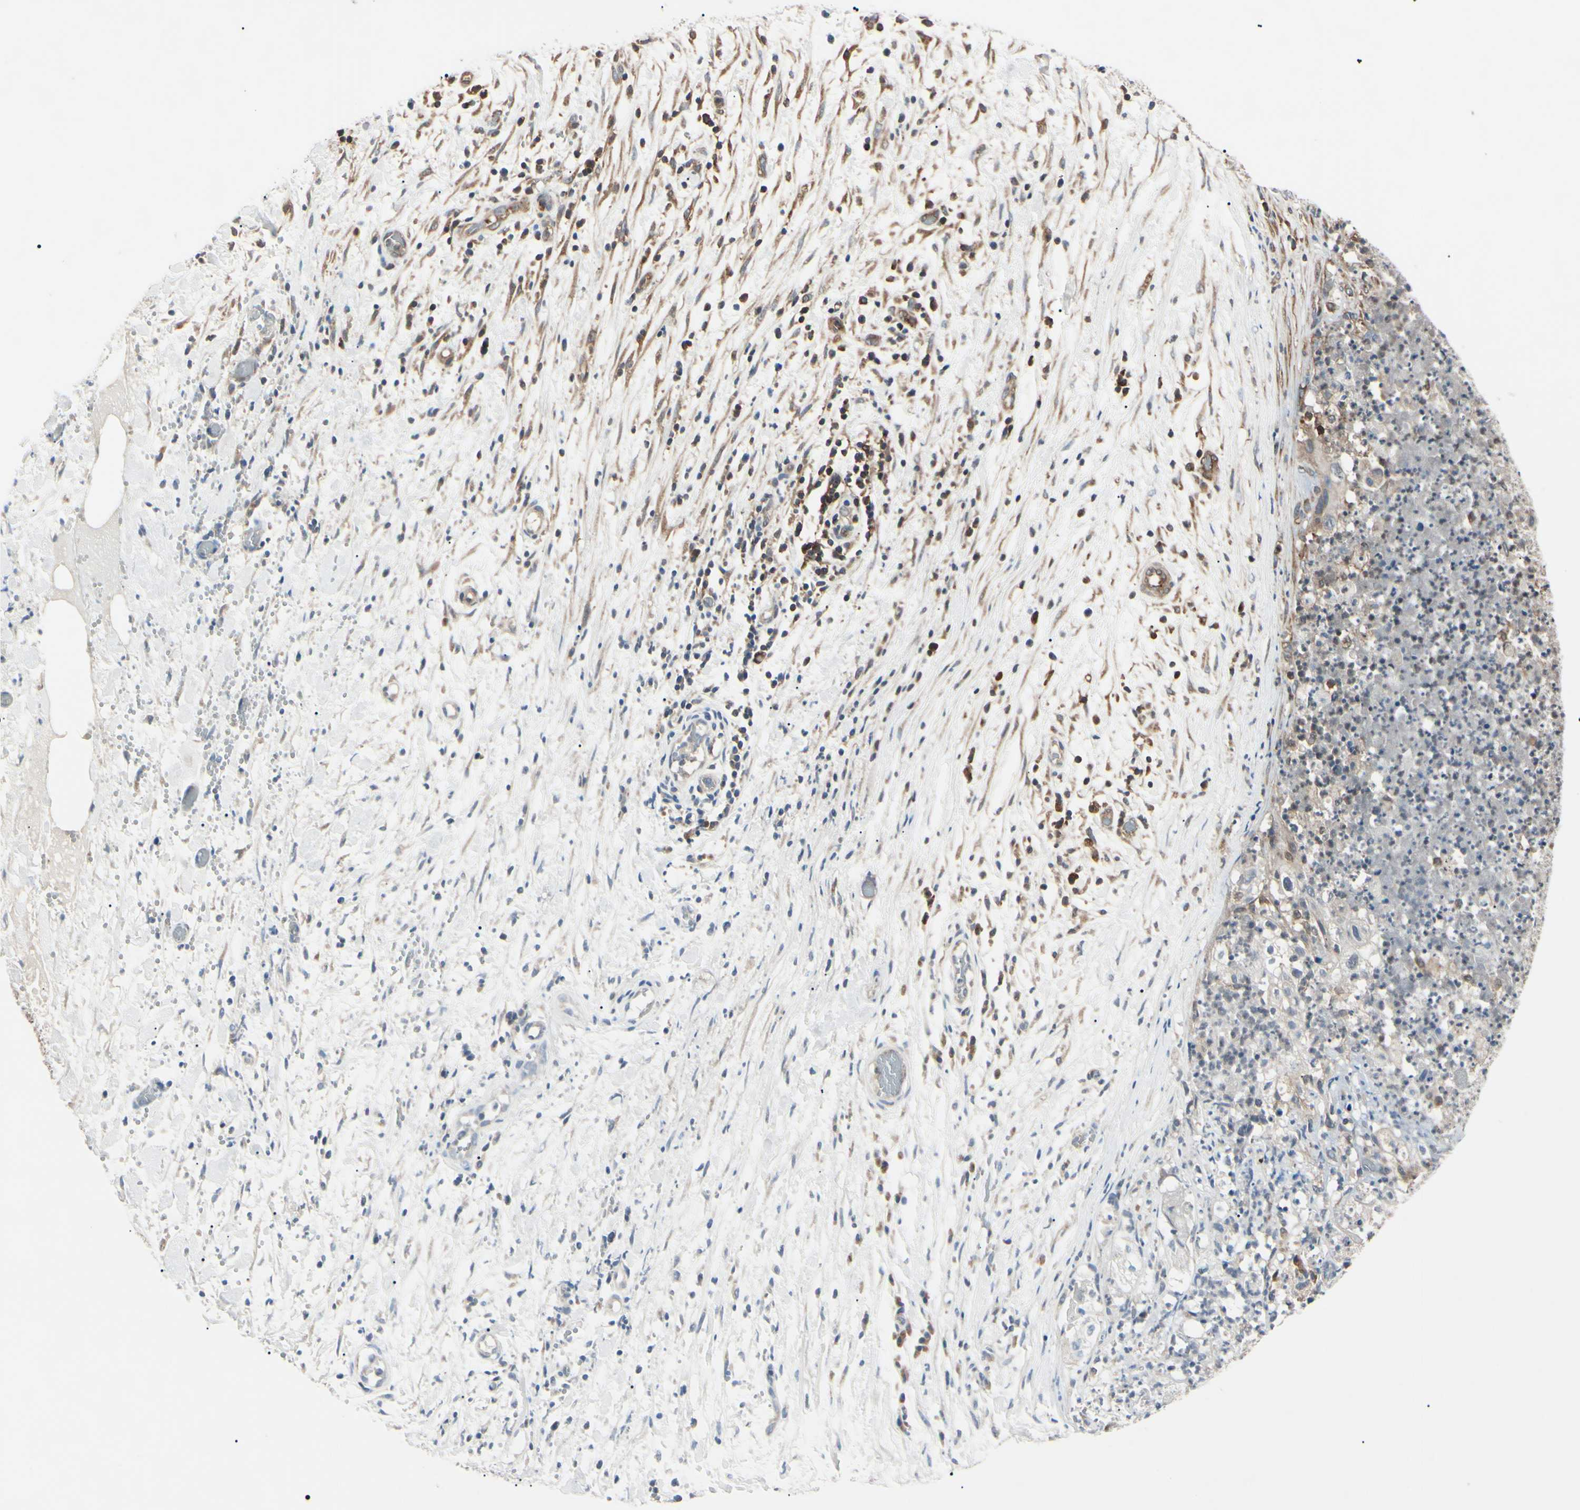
{"staining": {"intensity": "weak", "quantity": "<25%", "location": "cytoplasmic/membranous"}, "tissue": "lung cancer", "cell_type": "Tumor cells", "image_type": "cancer", "snomed": [{"axis": "morphology", "description": "Inflammation, NOS"}, {"axis": "morphology", "description": "Squamous cell carcinoma, NOS"}, {"axis": "topography", "description": "Lymph node"}, {"axis": "topography", "description": "Soft tissue"}, {"axis": "topography", "description": "Lung"}], "caption": "Human lung cancer stained for a protein using immunohistochemistry shows no staining in tumor cells.", "gene": "MAPRE1", "patient": {"sex": "male", "age": 66}}